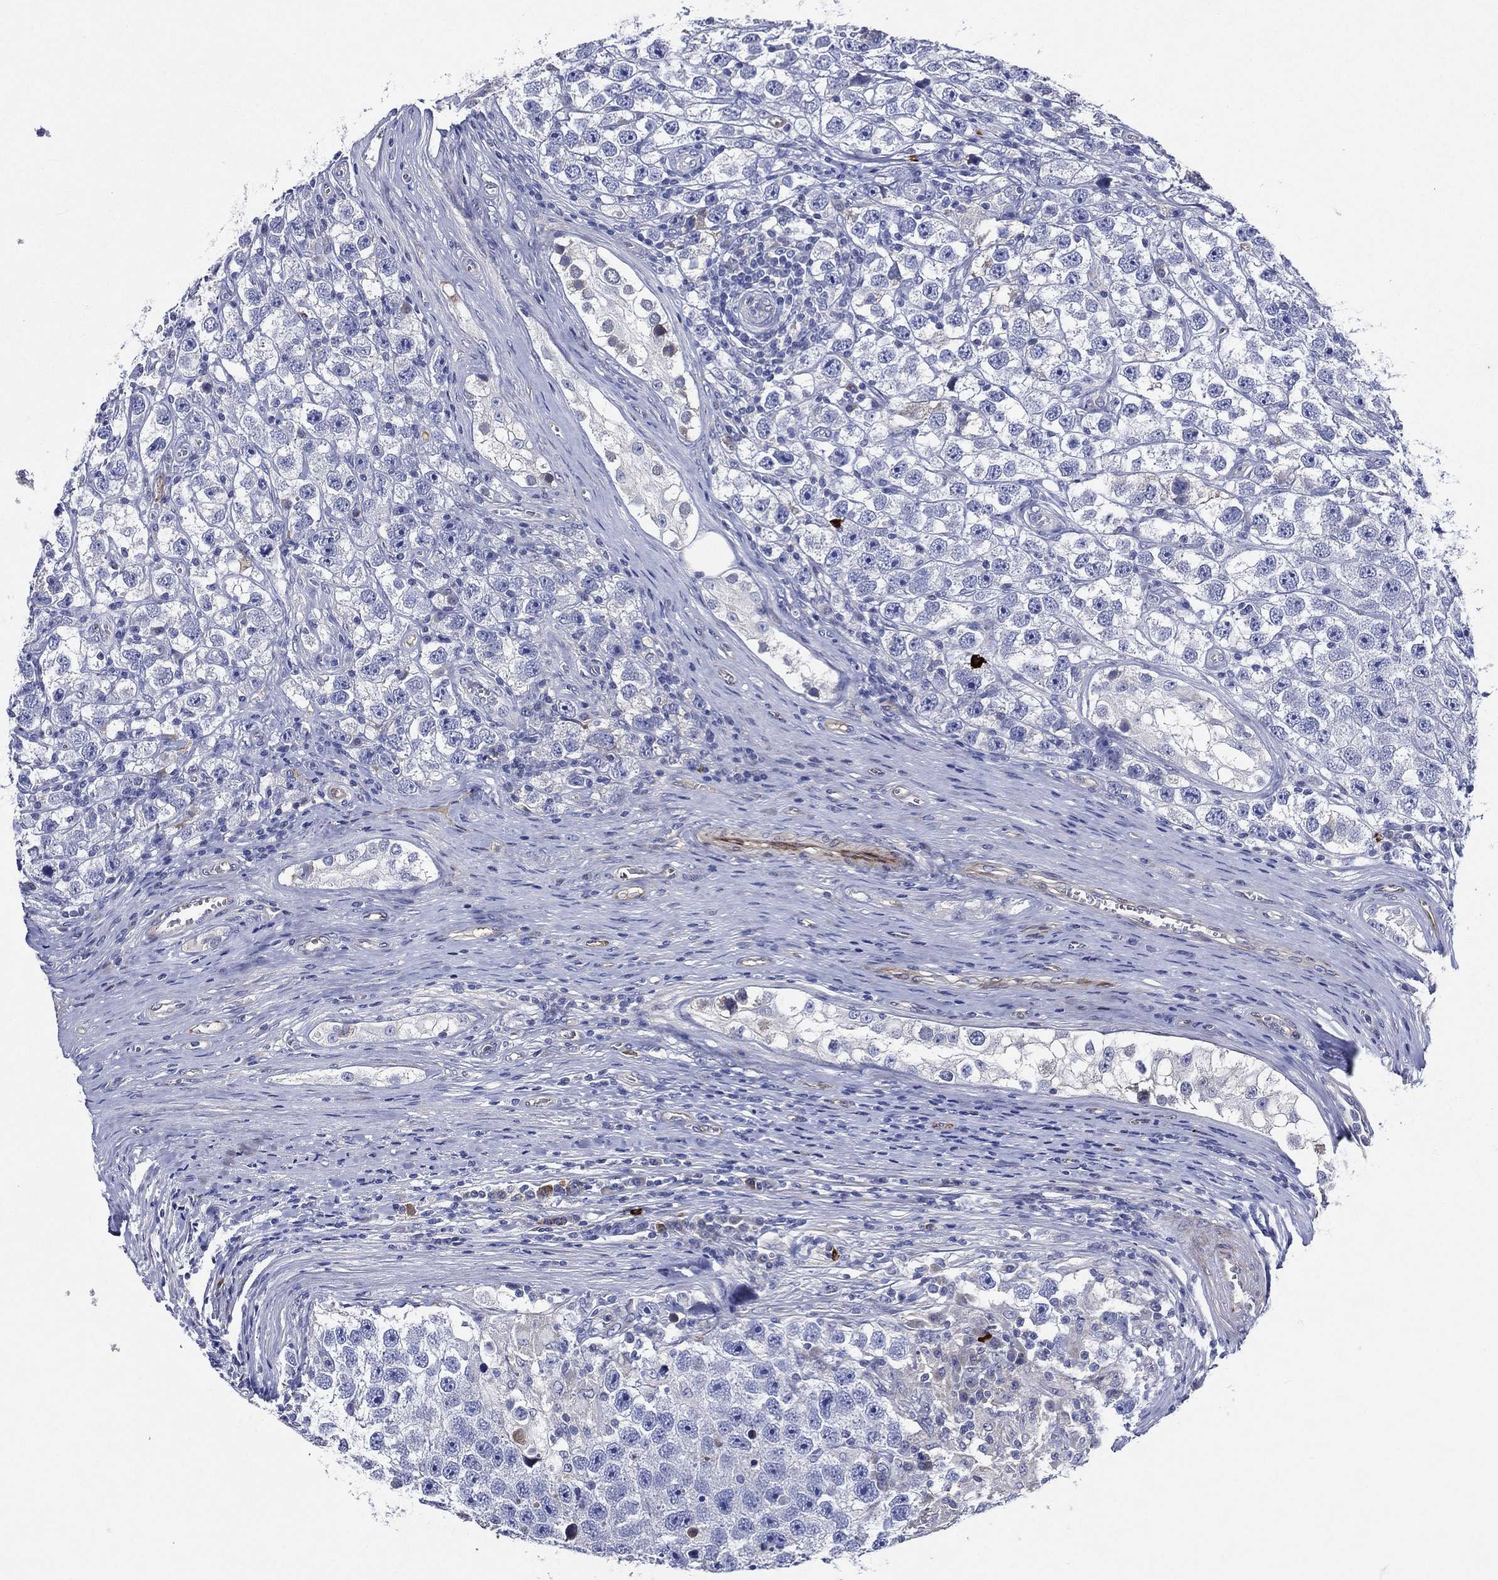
{"staining": {"intensity": "negative", "quantity": "none", "location": "none"}, "tissue": "testis cancer", "cell_type": "Tumor cells", "image_type": "cancer", "snomed": [{"axis": "morphology", "description": "Seminoma, NOS"}, {"axis": "topography", "description": "Testis"}], "caption": "This is a photomicrograph of immunohistochemistry staining of testis cancer, which shows no positivity in tumor cells. (Brightfield microscopy of DAB (3,3'-diaminobenzidine) IHC at high magnification).", "gene": "TMPRSS11D", "patient": {"sex": "male", "age": 26}}